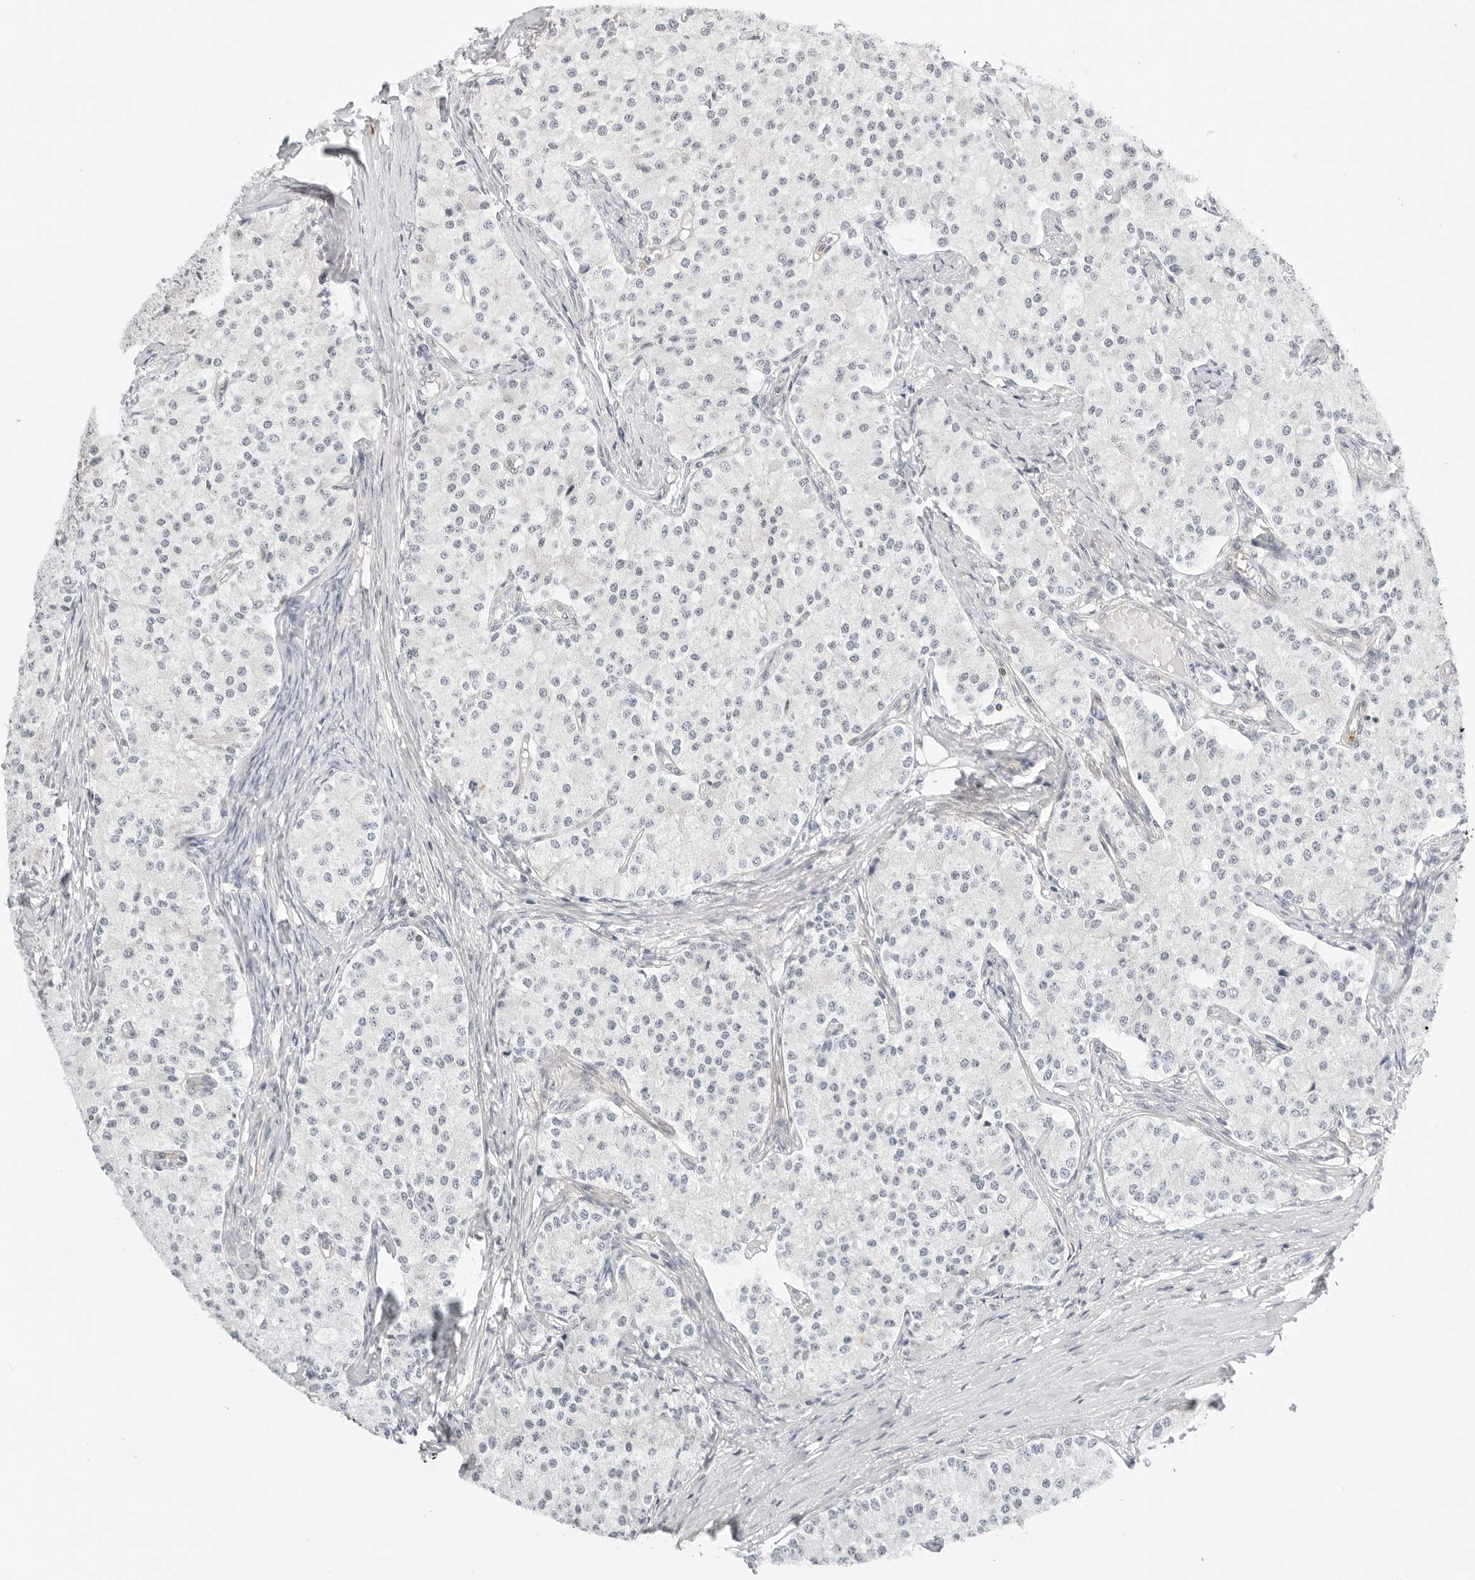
{"staining": {"intensity": "negative", "quantity": "none", "location": "none"}, "tissue": "carcinoid", "cell_type": "Tumor cells", "image_type": "cancer", "snomed": [{"axis": "morphology", "description": "Carcinoid, malignant, NOS"}, {"axis": "topography", "description": "Colon"}], "caption": "DAB (3,3'-diaminobenzidine) immunohistochemical staining of human carcinoid exhibits no significant positivity in tumor cells.", "gene": "OSCP1", "patient": {"sex": "female", "age": 52}}